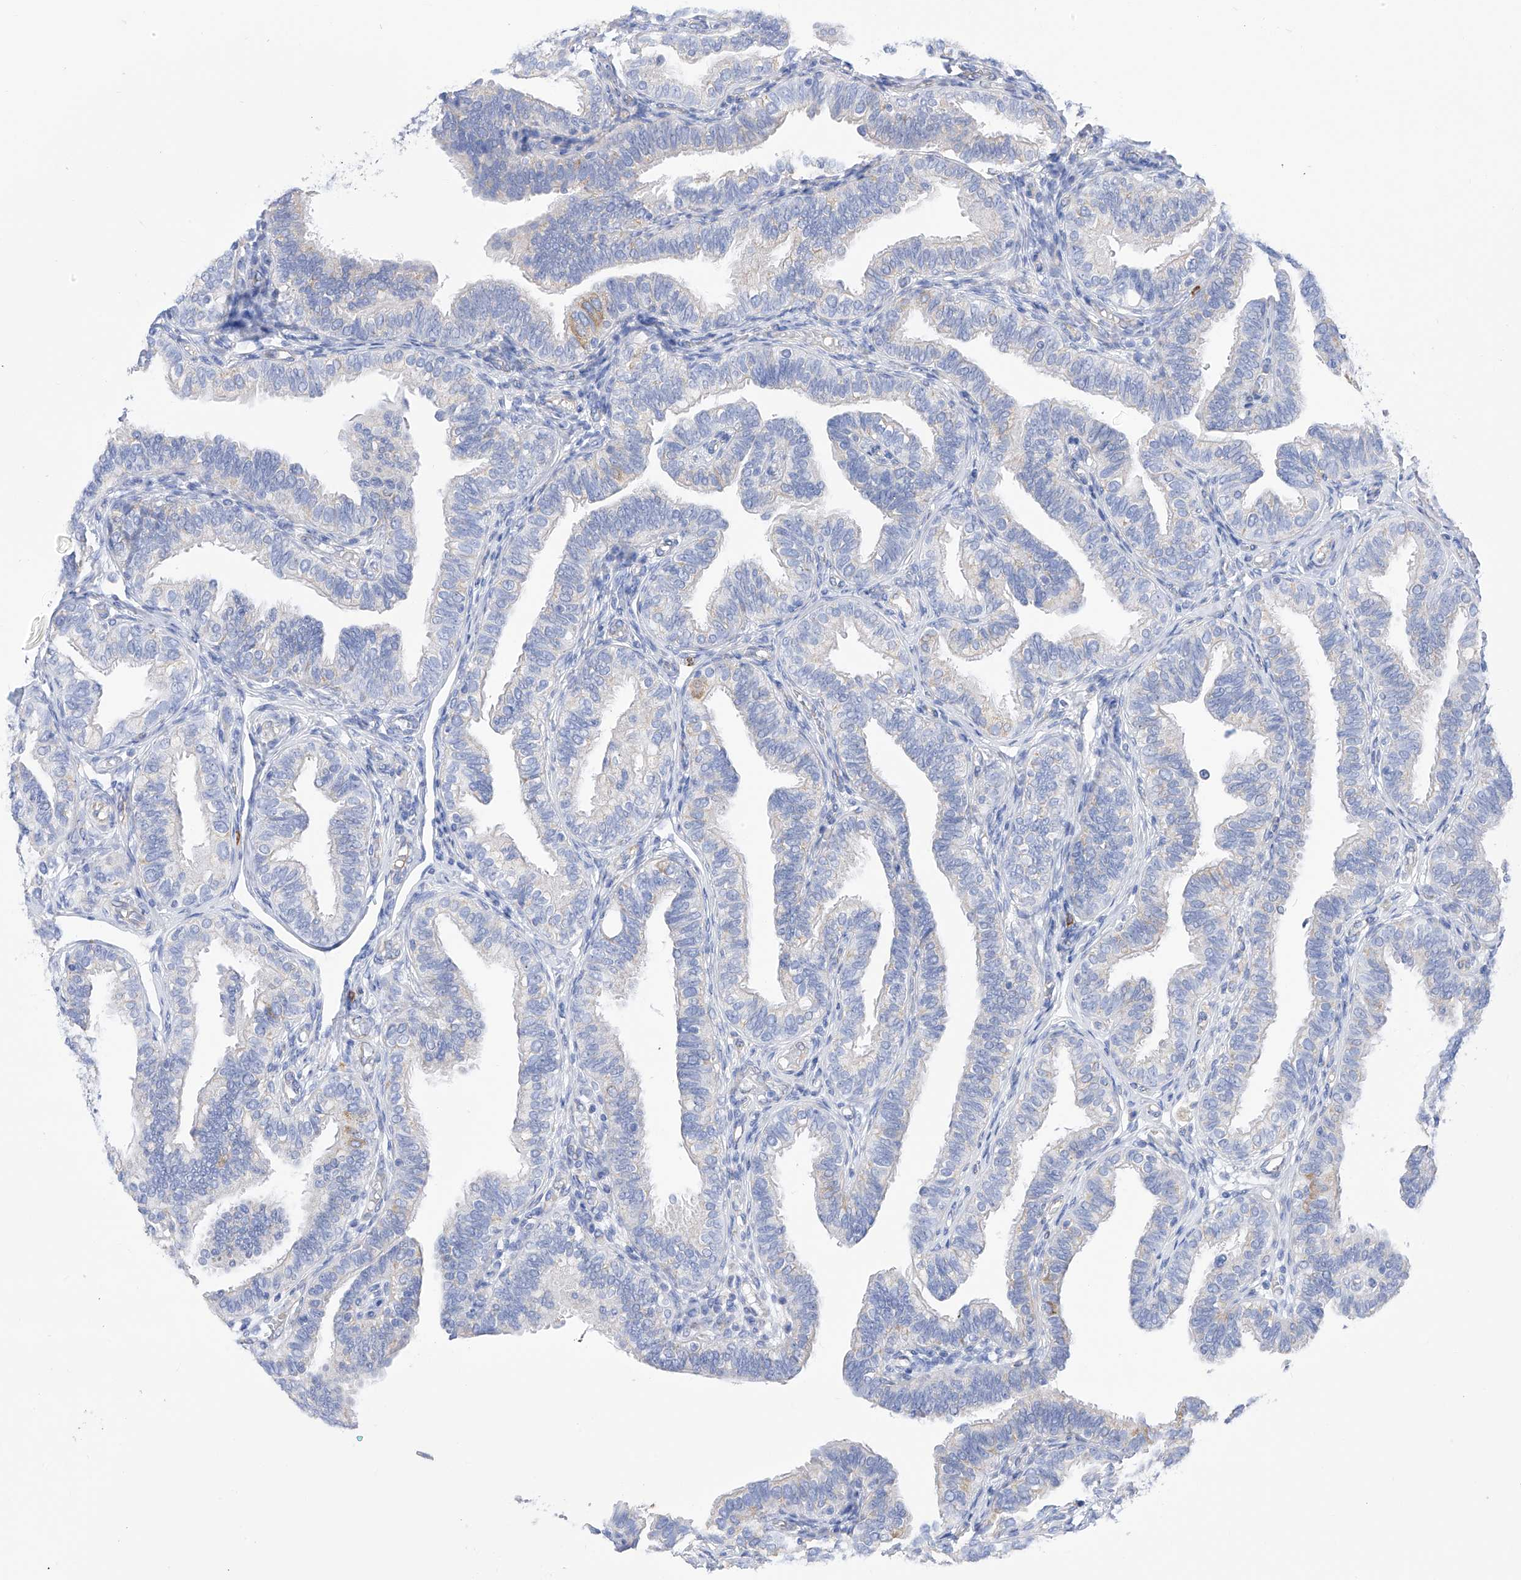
{"staining": {"intensity": "weak", "quantity": "<25%", "location": "cytoplasmic/membranous"}, "tissue": "fallopian tube", "cell_type": "Glandular cells", "image_type": "normal", "snomed": [{"axis": "morphology", "description": "Normal tissue, NOS"}, {"axis": "topography", "description": "Fallopian tube"}], "caption": "The IHC histopathology image has no significant staining in glandular cells of fallopian tube.", "gene": "FLG", "patient": {"sex": "female", "age": 39}}